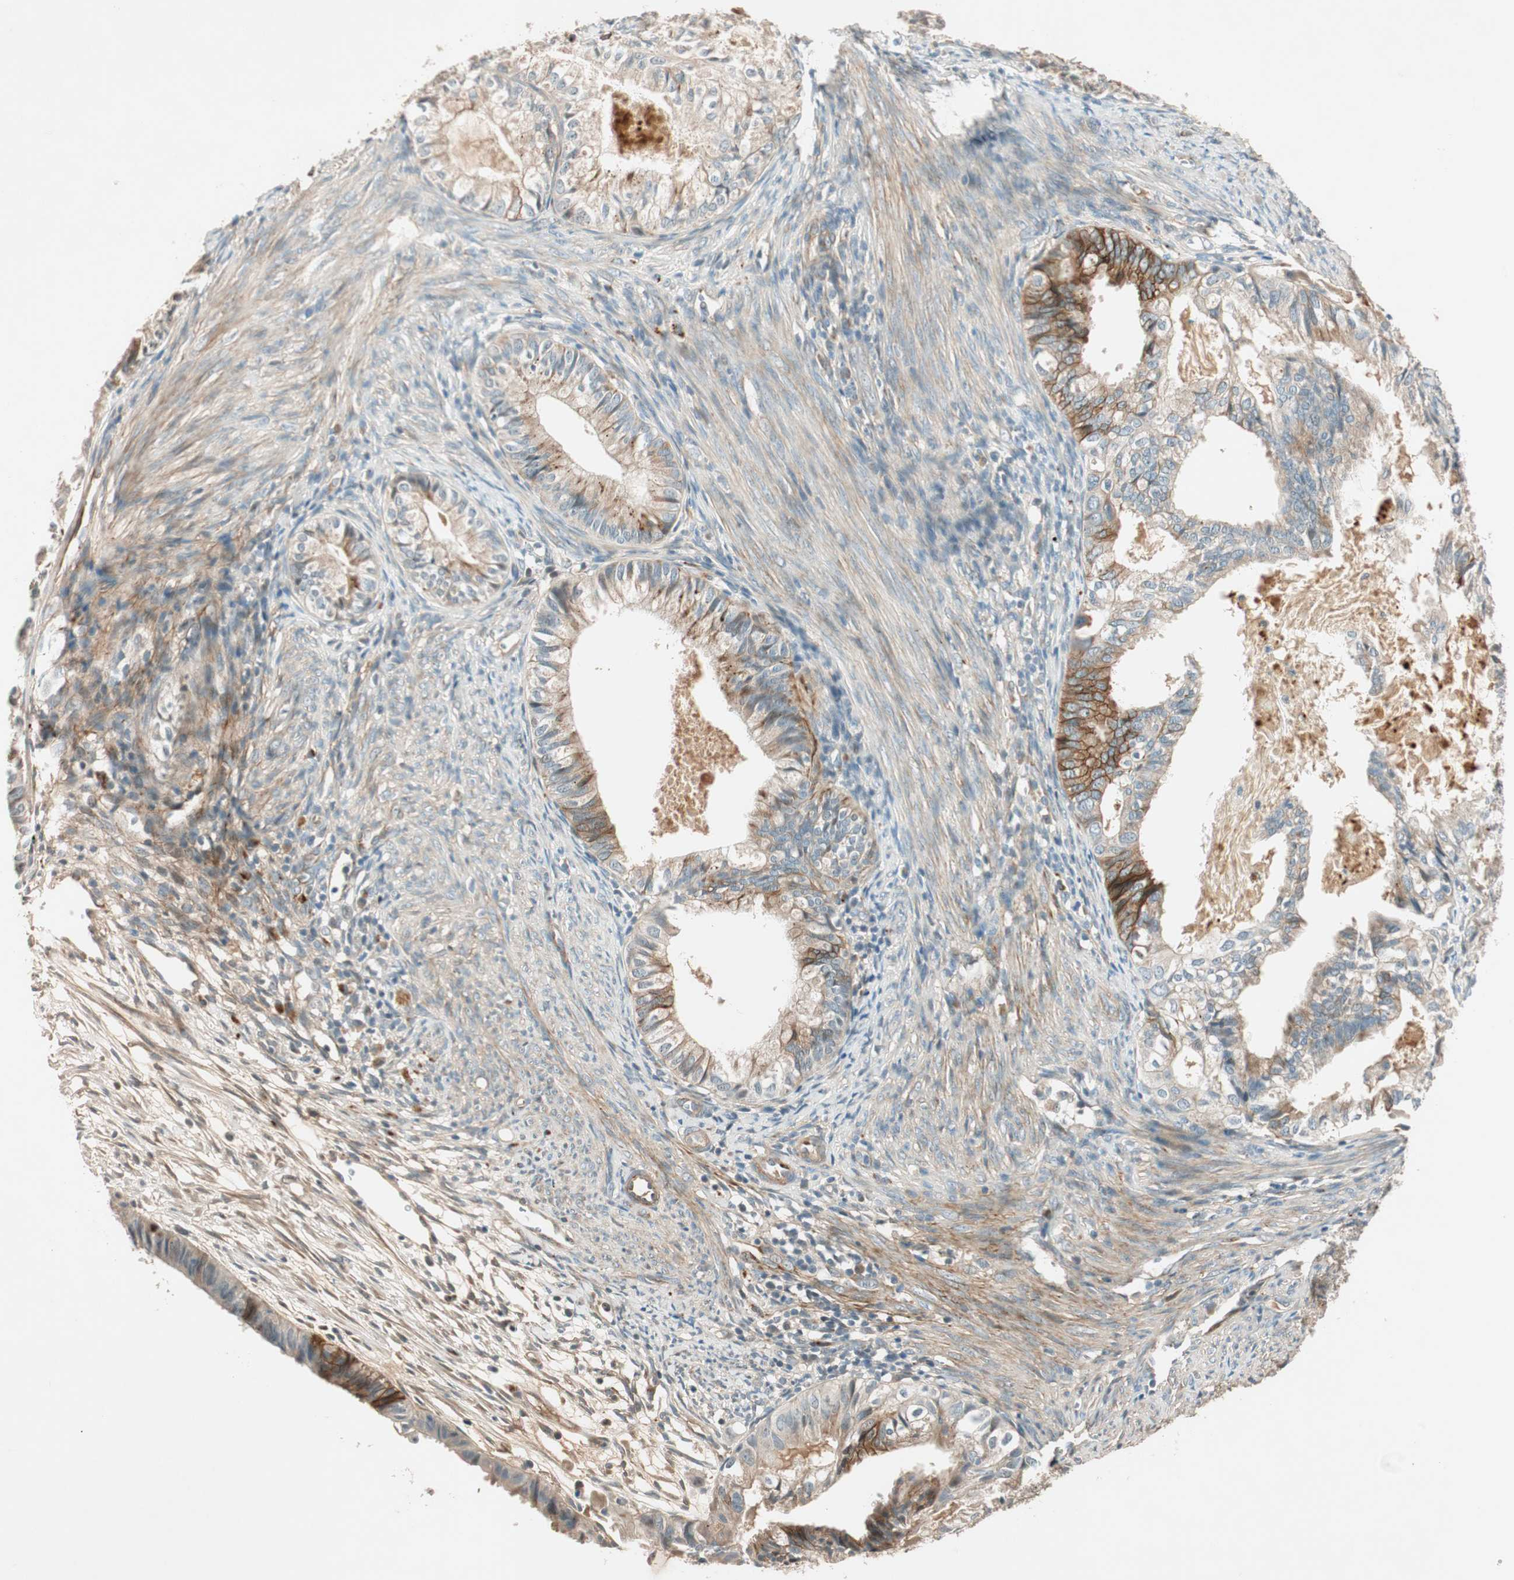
{"staining": {"intensity": "strong", "quantity": "25%-75%", "location": "cytoplasmic/membranous"}, "tissue": "cervical cancer", "cell_type": "Tumor cells", "image_type": "cancer", "snomed": [{"axis": "morphology", "description": "Normal tissue, NOS"}, {"axis": "morphology", "description": "Adenocarcinoma, NOS"}, {"axis": "topography", "description": "Cervix"}, {"axis": "topography", "description": "Endometrium"}], "caption": "Cervical cancer (adenocarcinoma) tissue demonstrates strong cytoplasmic/membranous positivity in approximately 25%-75% of tumor cells", "gene": "EPHA6", "patient": {"sex": "female", "age": 86}}